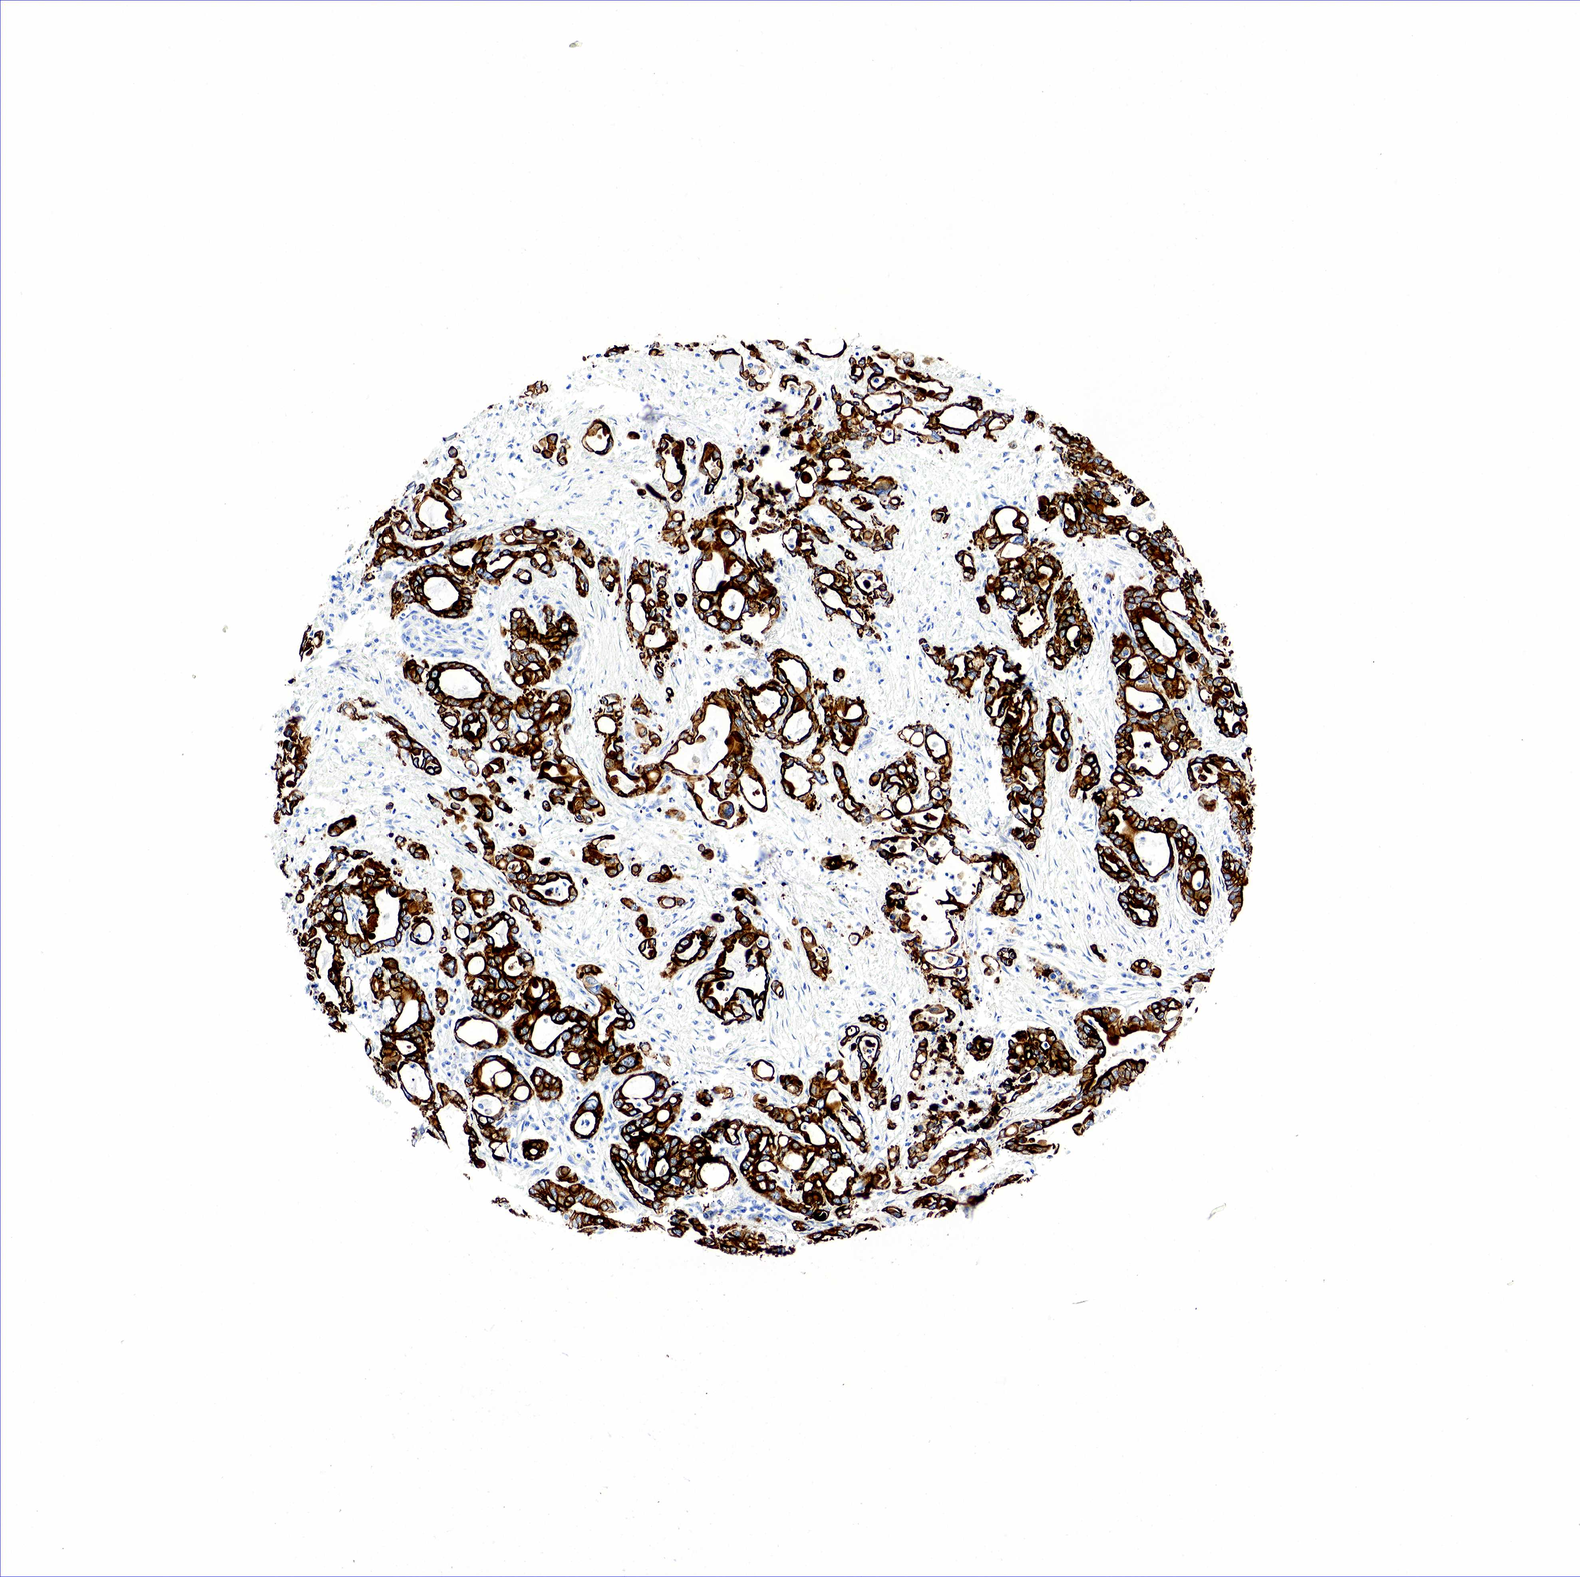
{"staining": {"intensity": "strong", "quantity": ">75%", "location": "cytoplasmic/membranous"}, "tissue": "pancreatic cancer", "cell_type": "Tumor cells", "image_type": "cancer", "snomed": [{"axis": "morphology", "description": "Adenocarcinoma, NOS"}, {"axis": "topography", "description": "Pancreas"}], "caption": "Immunohistochemical staining of pancreatic cancer (adenocarcinoma) reveals high levels of strong cytoplasmic/membranous positivity in about >75% of tumor cells. Using DAB (3,3'-diaminobenzidine) (brown) and hematoxylin (blue) stains, captured at high magnification using brightfield microscopy.", "gene": "KRT18", "patient": {"sex": "female", "age": 57}}